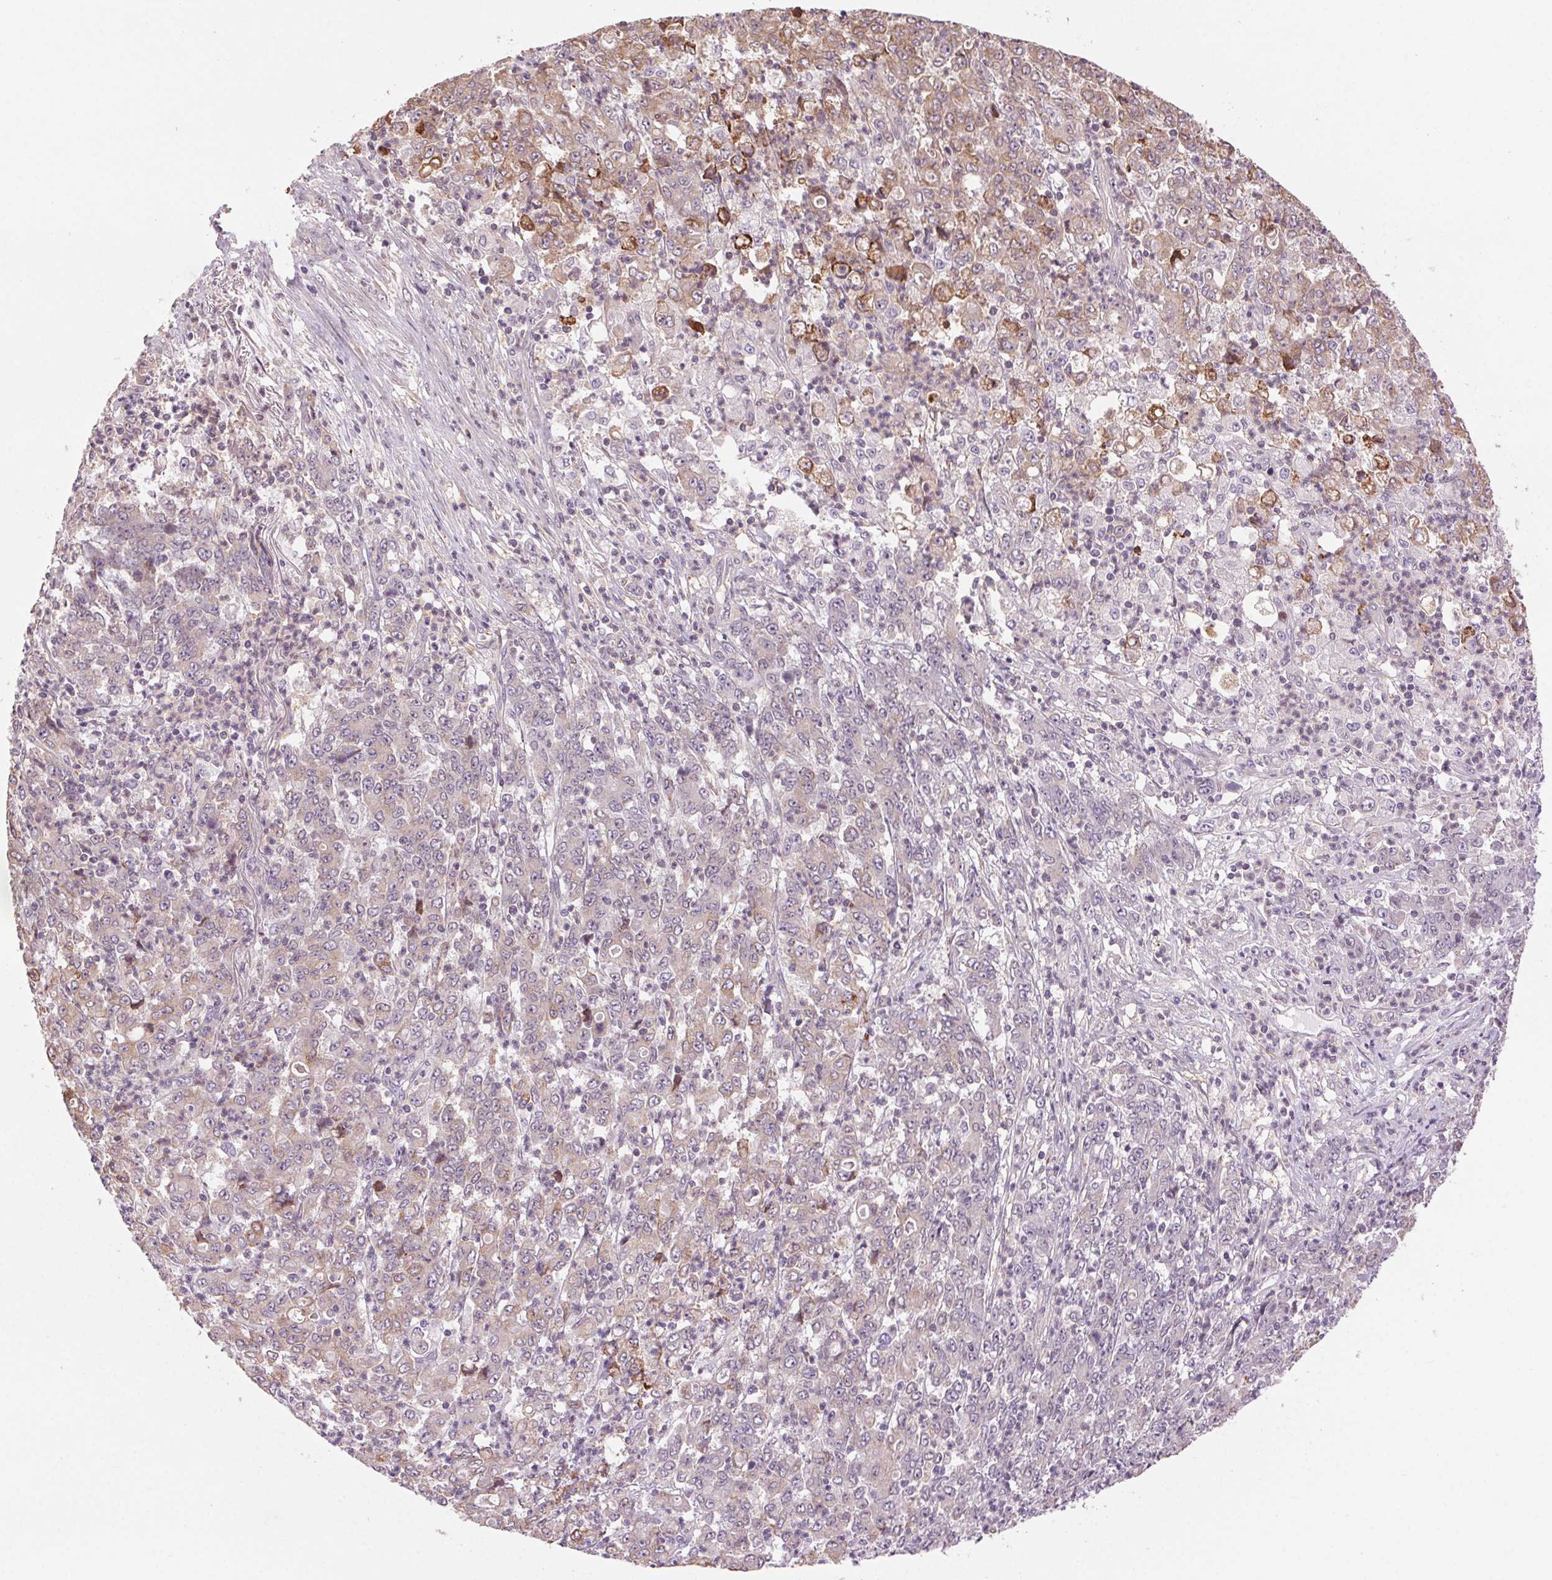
{"staining": {"intensity": "weak", "quantity": "25%-75%", "location": "cytoplasmic/membranous"}, "tissue": "stomach cancer", "cell_type": "Tumor cells", "image_type": "cancer", "snomed": [{"axis": "morphology", "description": "Adenocarcinoma, NOS"}, {"axis": "topography", "description": "Stomach, lower"}], "caption": "The image demonstrates a brown stain indicating the presence of a protein in the cytoplasmic/membranous of tumor cells in stomach cancer (adenocarcinoma). (brown staining indicates protein expression, while blue staining denotes nuclei).", "gene": "HHLA2", "patient": {"sex": "female", "age": 71}}